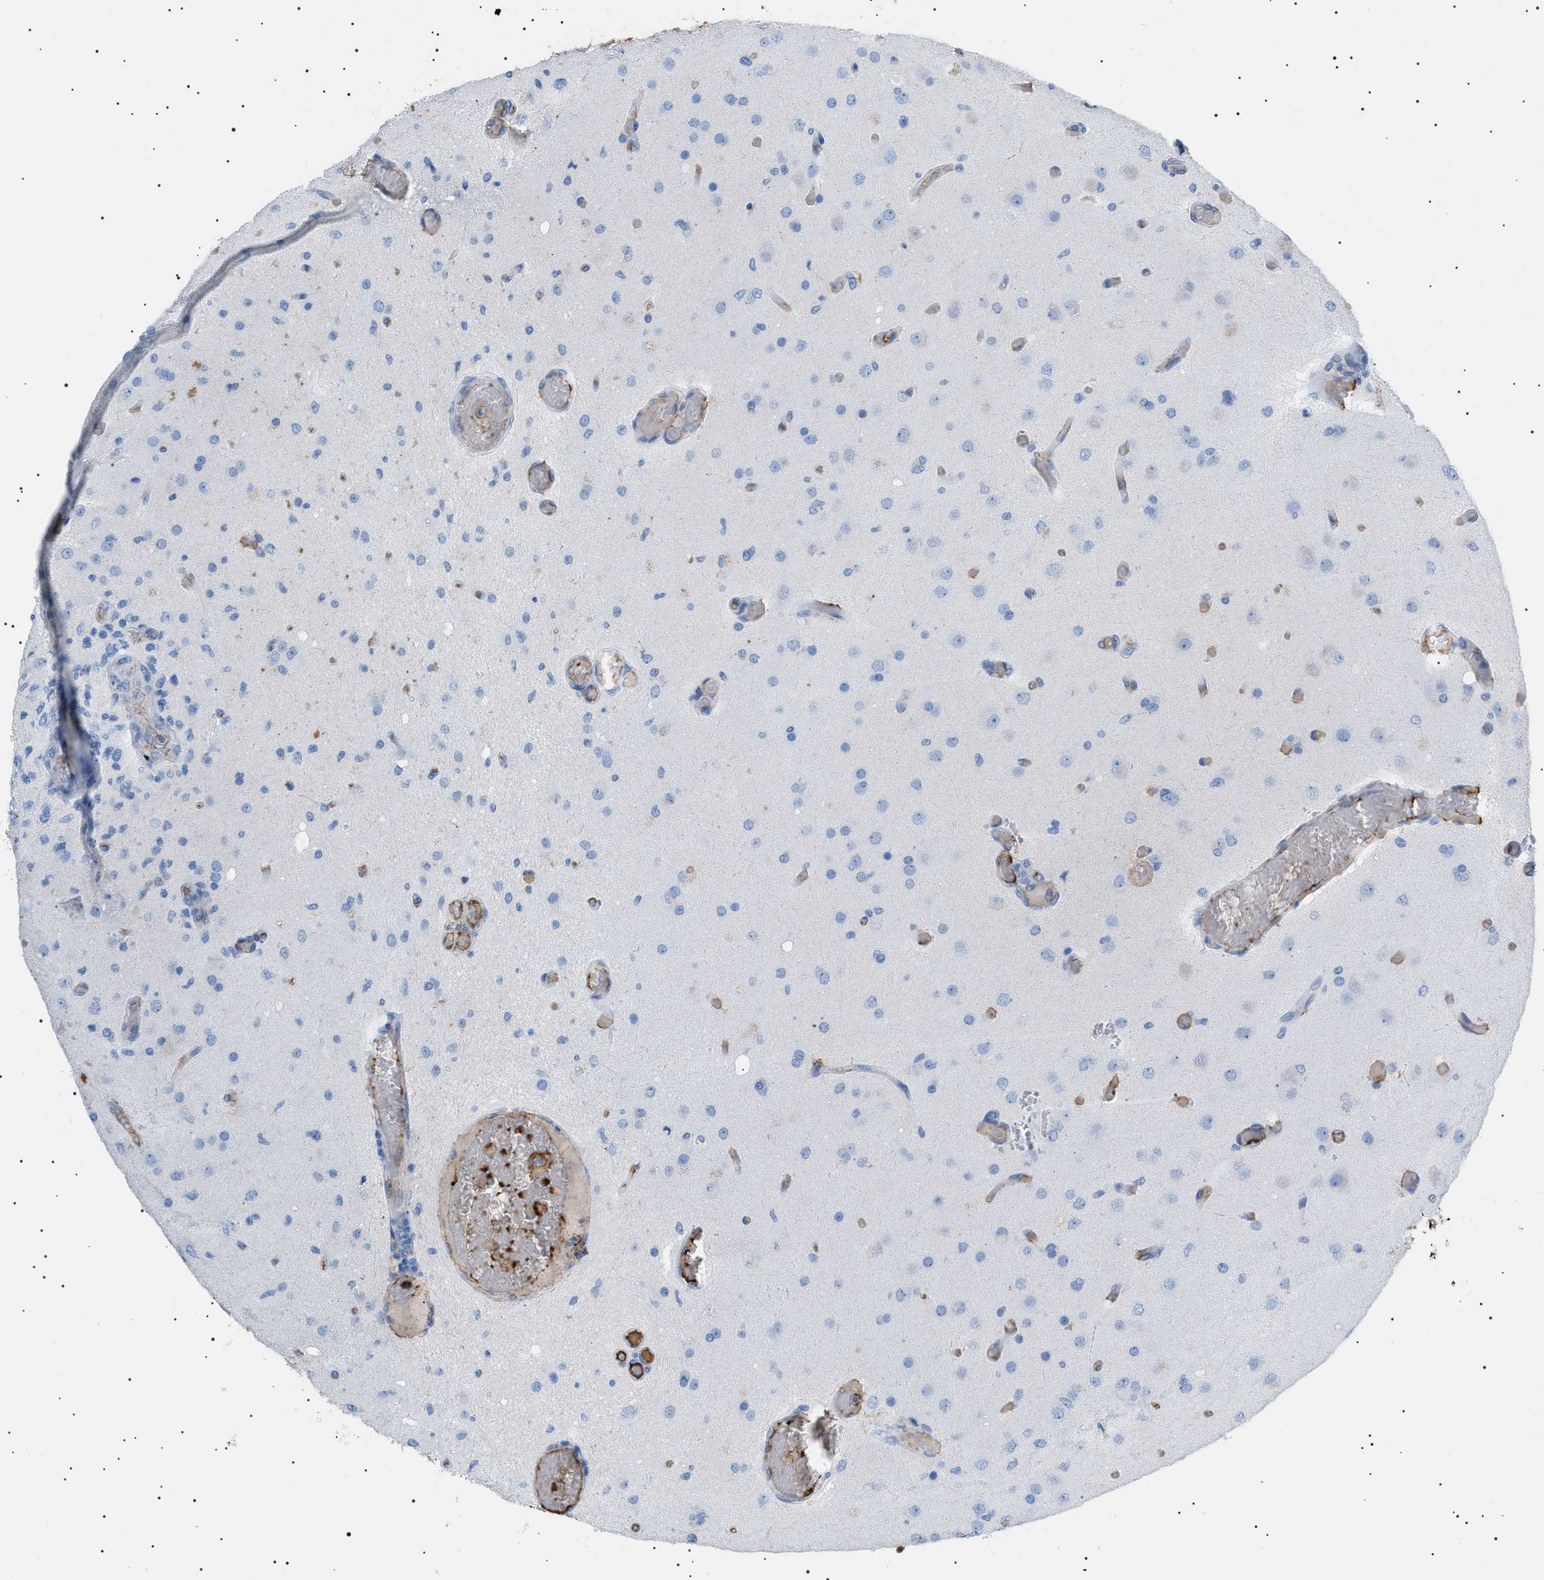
{"staining": {"intensity": "negative", "quantity": "none", "location": "none"}, "tissue": "glioma", "cell_type": "Tumor cells", "image_type": "cancer", "snomed": [{"axis": "morphology", "description": "Normal tissue, NOS"}, {"axis": "morphology", "description": "Glioma, malignant, High grade"}, {"axis": "topography", "description": "Cerebral cortex"}], "caption": "The immunohistochemistry micrograph has no significant positivity in tumor cells of malignant high-grade glioma tissue.", "gene": "LPA", "patient": {"sex": "male", "age": 77}}